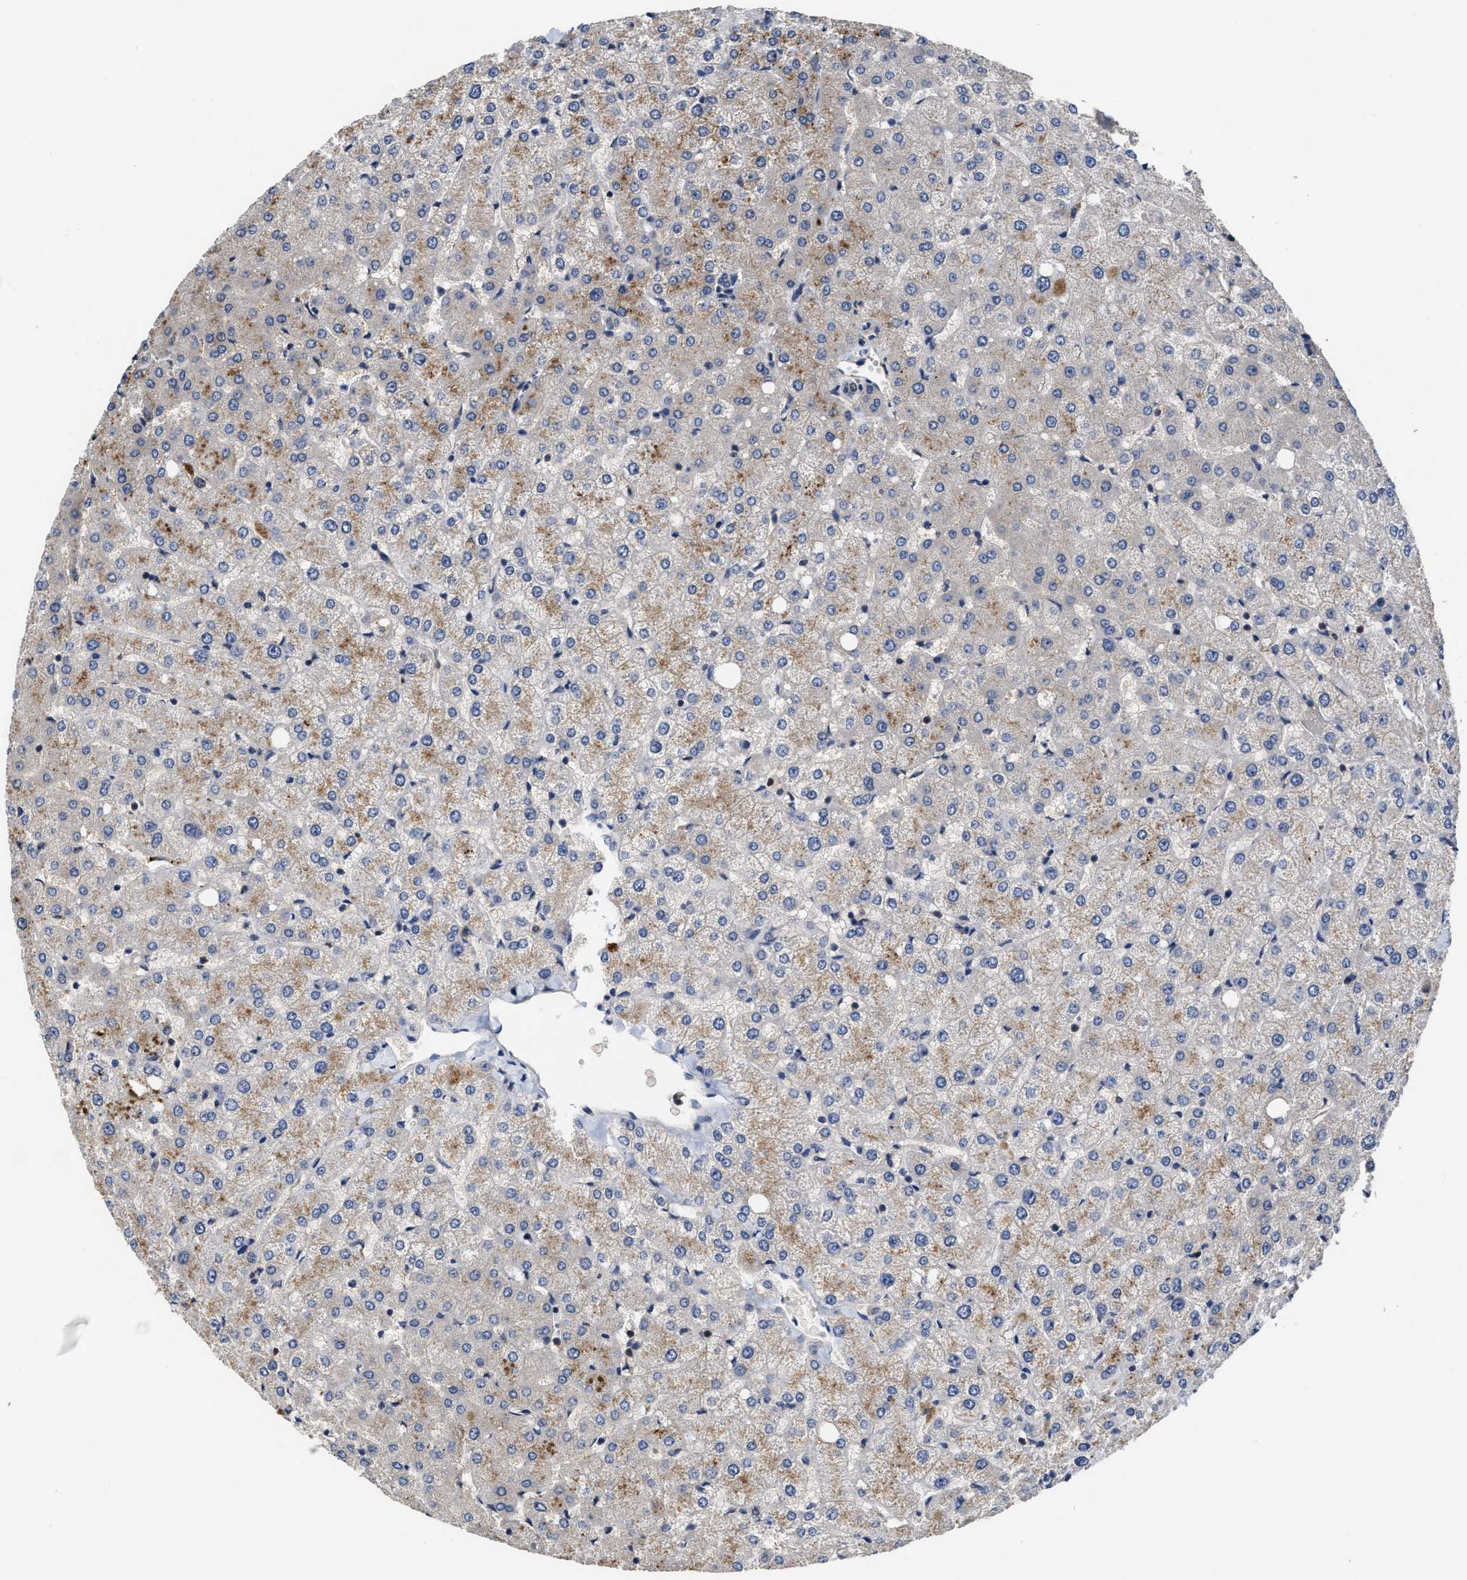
{"staining": {"intensity": "moderate", "quantity": "<25%", "location": "cytoplasmic/membranous"}, "tissue": "liver", "cell_type": "Cholangiocytes", "image_type": "normal", "snomed": [{"axis": "morphology", "description": "Normal tissue, NOS"}, {"axis": "topography", "description": "Liver"}], "caption": "This photomicrograph shows immunohistochemistry staining of benign human liver, with low moderate cytoplasmic/membranous positivity in approximately <25% of cholangiocytes.", "gene": "TRAF6", "patient": {"sex": "female", "age": 54}}